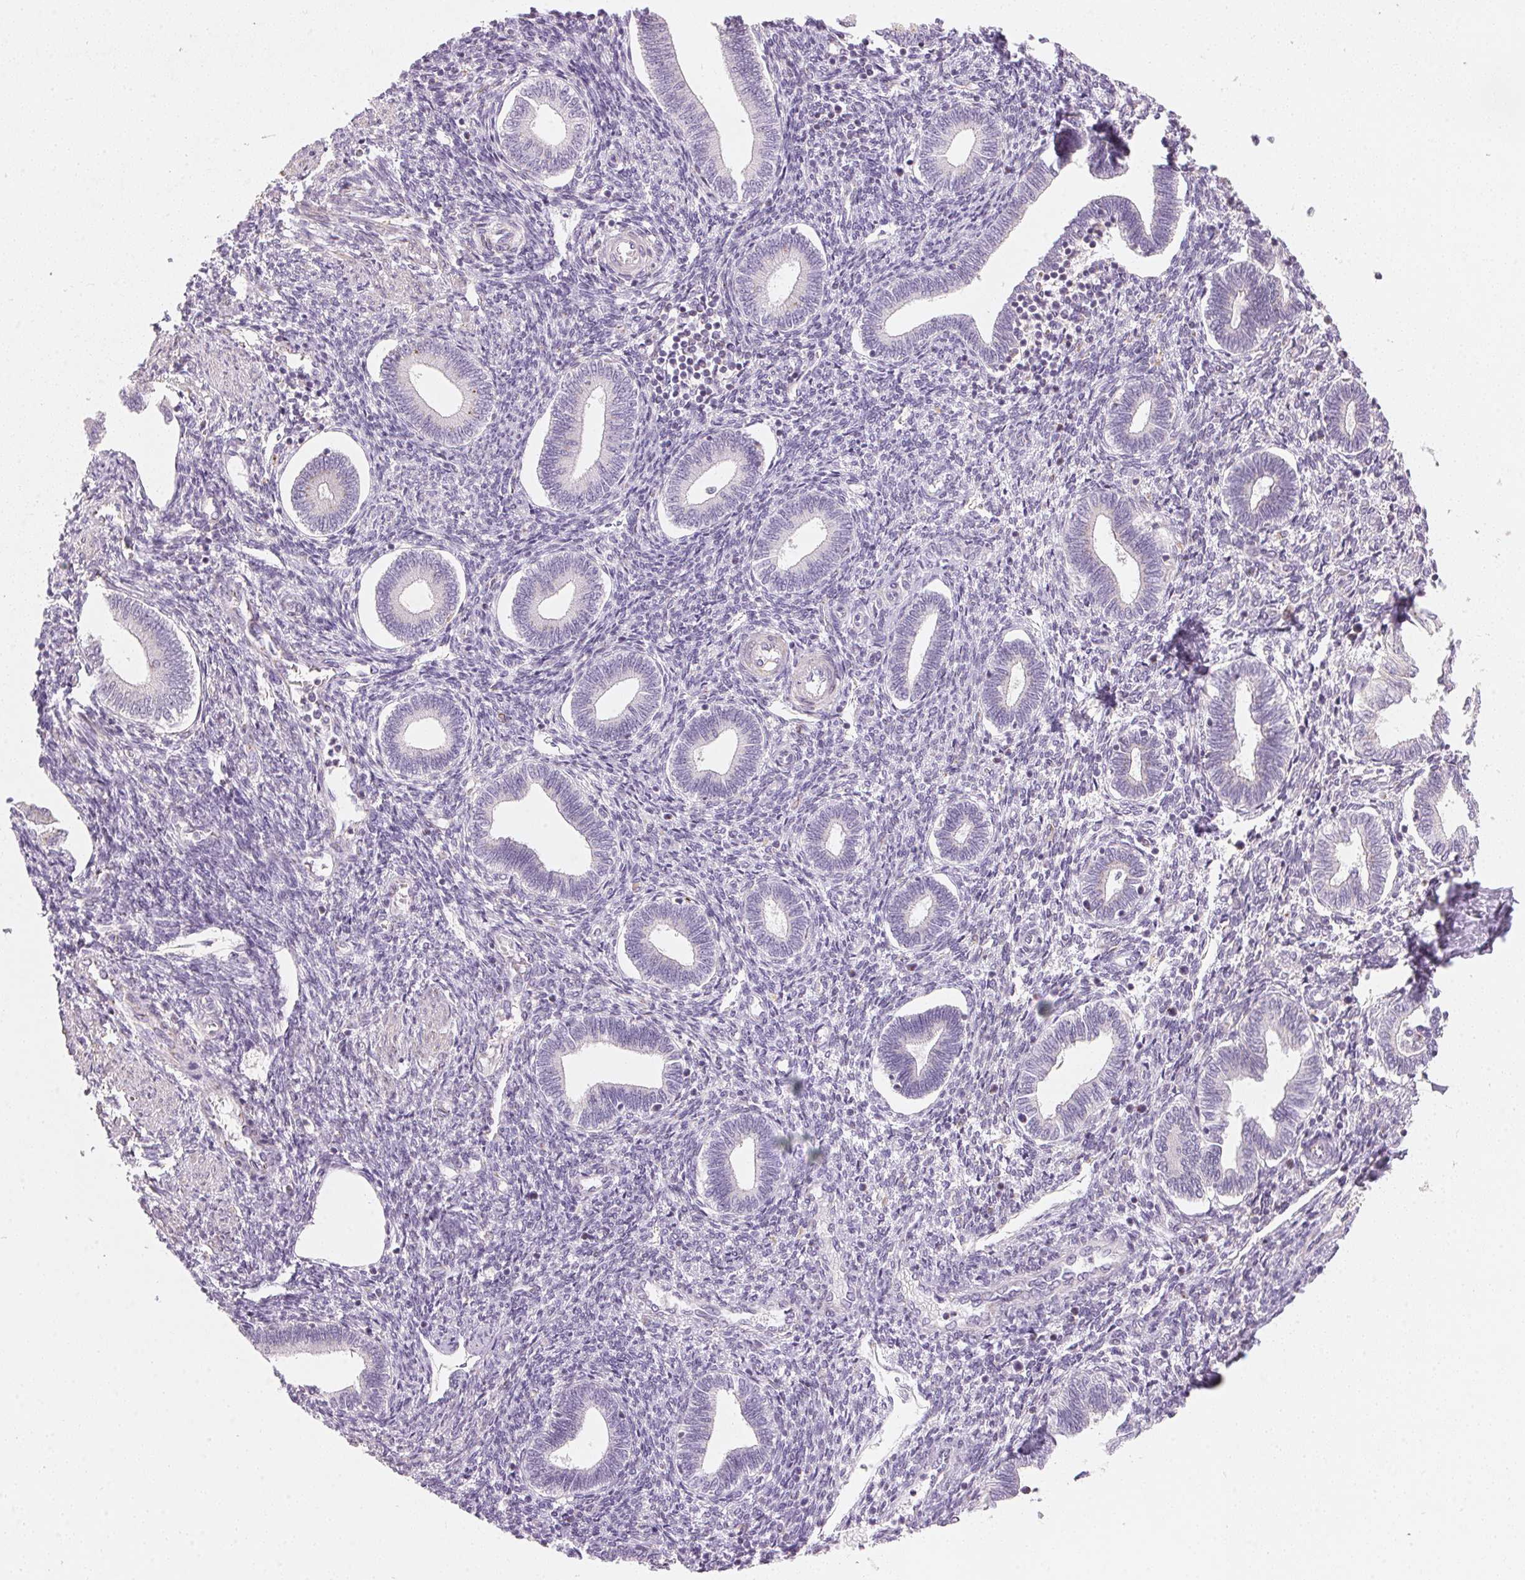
{"staining": {"intensity": "negative", "quantity": "none", "location": "none"}, "tissue": "endometrium", "cell_type": "Cells in endometrial stroma", "image_type": "normal", "snomed": [{"axis": "morphology", "description": "Normal tissue, NOS"}, {"axis": "topography", "description": "Endometrium"}], "caption": "Histopathology image shows no significant protein positivity in cells in endometrial stroma of benign endometrium.", "gene": "DRAM2", "patient": {"sex": "female", "age": 42}}